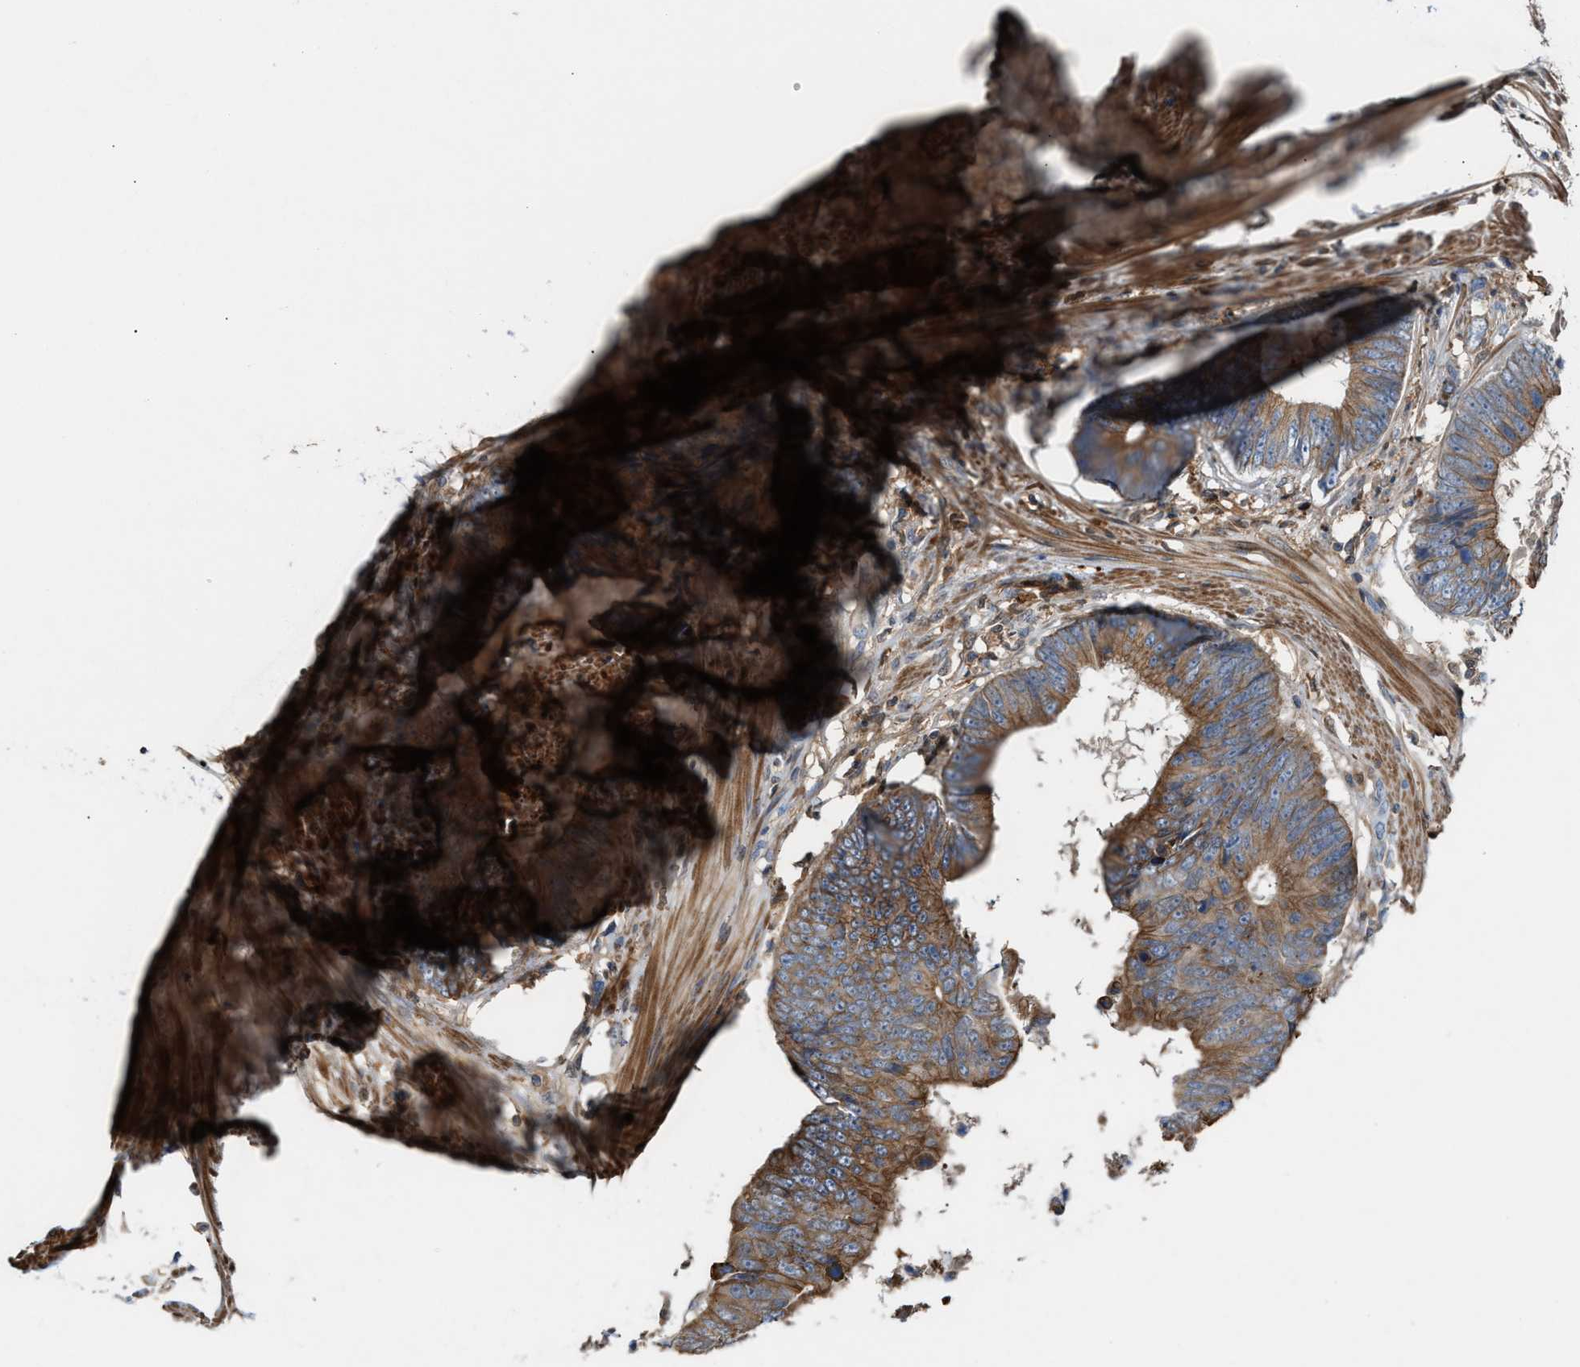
{"staining": {"intensity": "moderate", "quantity": ">75%", "location": "cytoplasmic/membranous"}, "tissue": "colorectal cancer", "cell_type": "Tumor cells", "image_type": "cancer", "snomed": [{"axis": "morphology", "description": "Adenocarcinoma, NOS"}, {"axis": "topography", "description": "Colon"}], "caption": "Immunohistochemical staining of colorectal cancer (adenocarcinoma) displays medium levels of moderate cytoplasmic/membranous protein expression in about >75% of tumor cells.", "gene": "TPK1", "patient": {"sex": "male", "age": 56}}